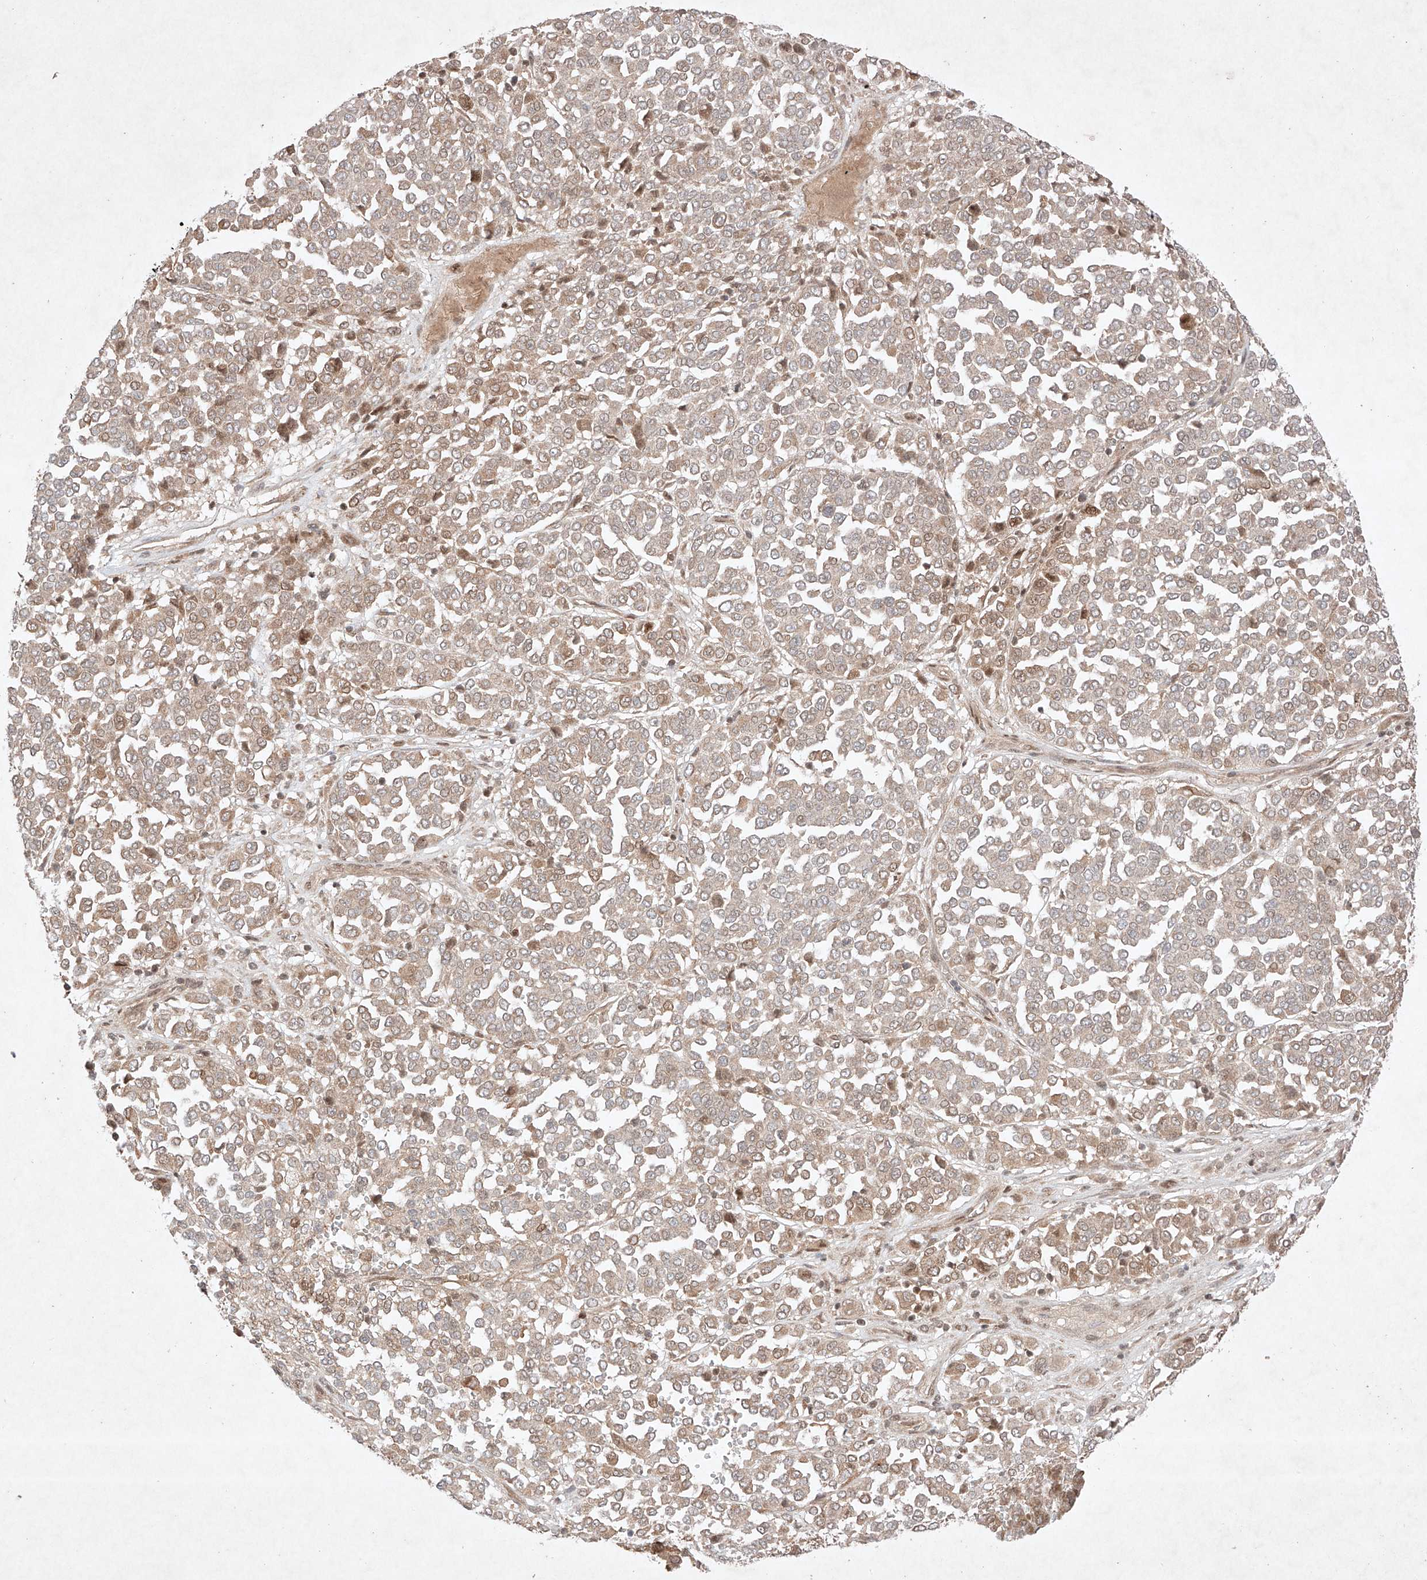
{"staining": {"intensity": "weak", "quantity": "25%-75%", "location": "cytoplasmic/membranous"}, "tissue": "melanoma", "cell_type": "Tumor cells", "image_type": "cancer", "snomed": [{"axis": "morphology", "description": "Malignant melanoma, Metastatic site"}, {"axis": "topography", "description": "Pancreas"}], "caption": "A micrograph showing weak cytoplasmic/membranous expression in about 25%-75% of tumor cells in melanoma, as visualized by brown immunohistochemical staining.", "gene": "RNF31", "patient": {"sex": "female", "age": 30}}